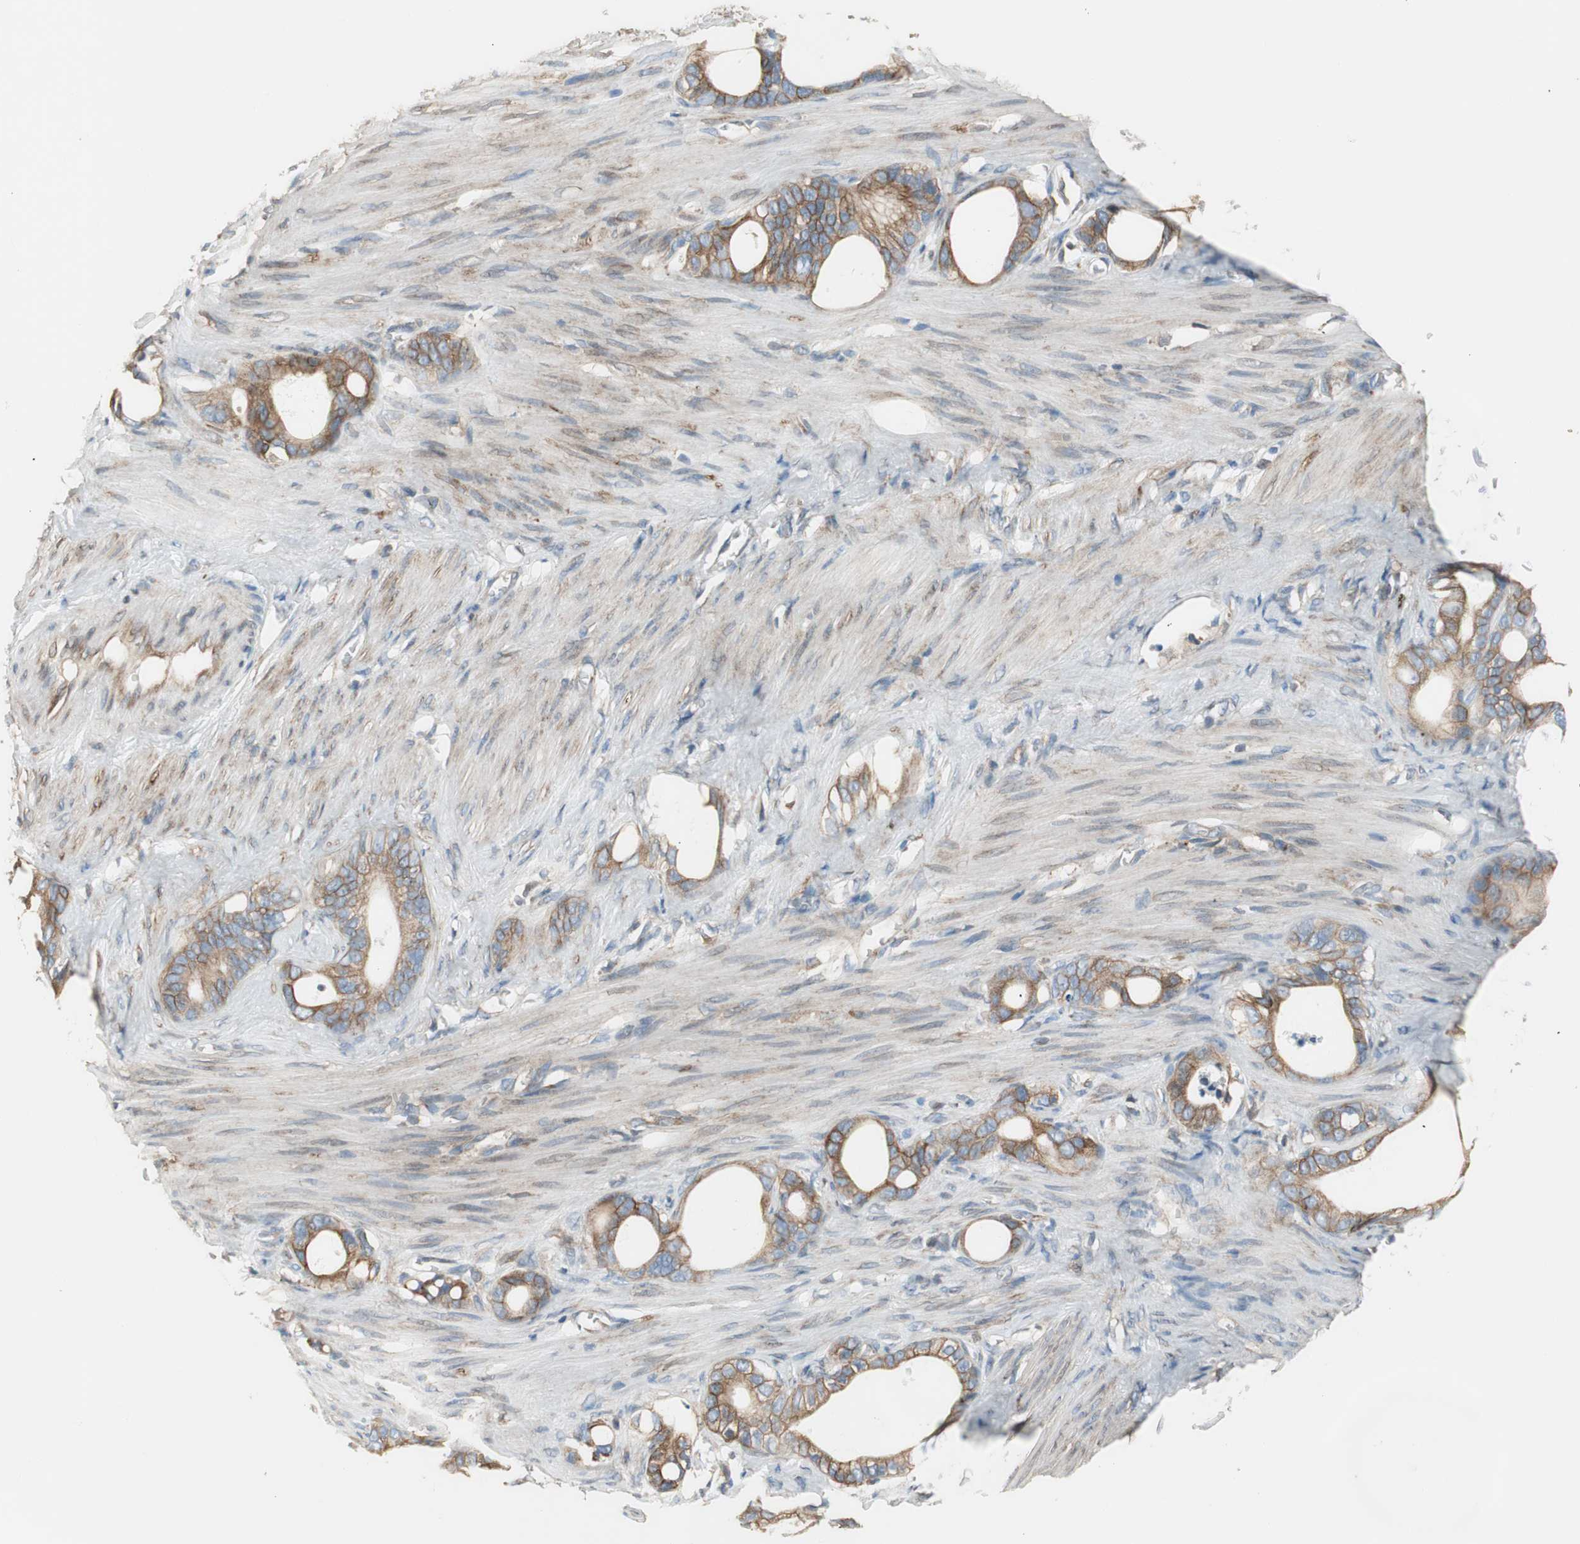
{"staining": {"intensity": "moderate", "quantity": ">75%", "location": "cytoplasmic/membranous"}, "tissue": "stomach cancer", "cell_type": "Tumor cells", "image_type": "cancer", "snomed": [{"axis": "morphology", "description": "Adenocarcinoma, NOS"}, {"axis": "topography", "description": "Stomach"}], "caption": "Moderate cytoplasmic/membranous expression for a protein is appreciated in approximately >75% of tumor cells of adenocarcinoma (stomach) using immunohistochemistry (IHC).", "gene": "CLCC1", "patient": {"sex": "female", "age": 75}}